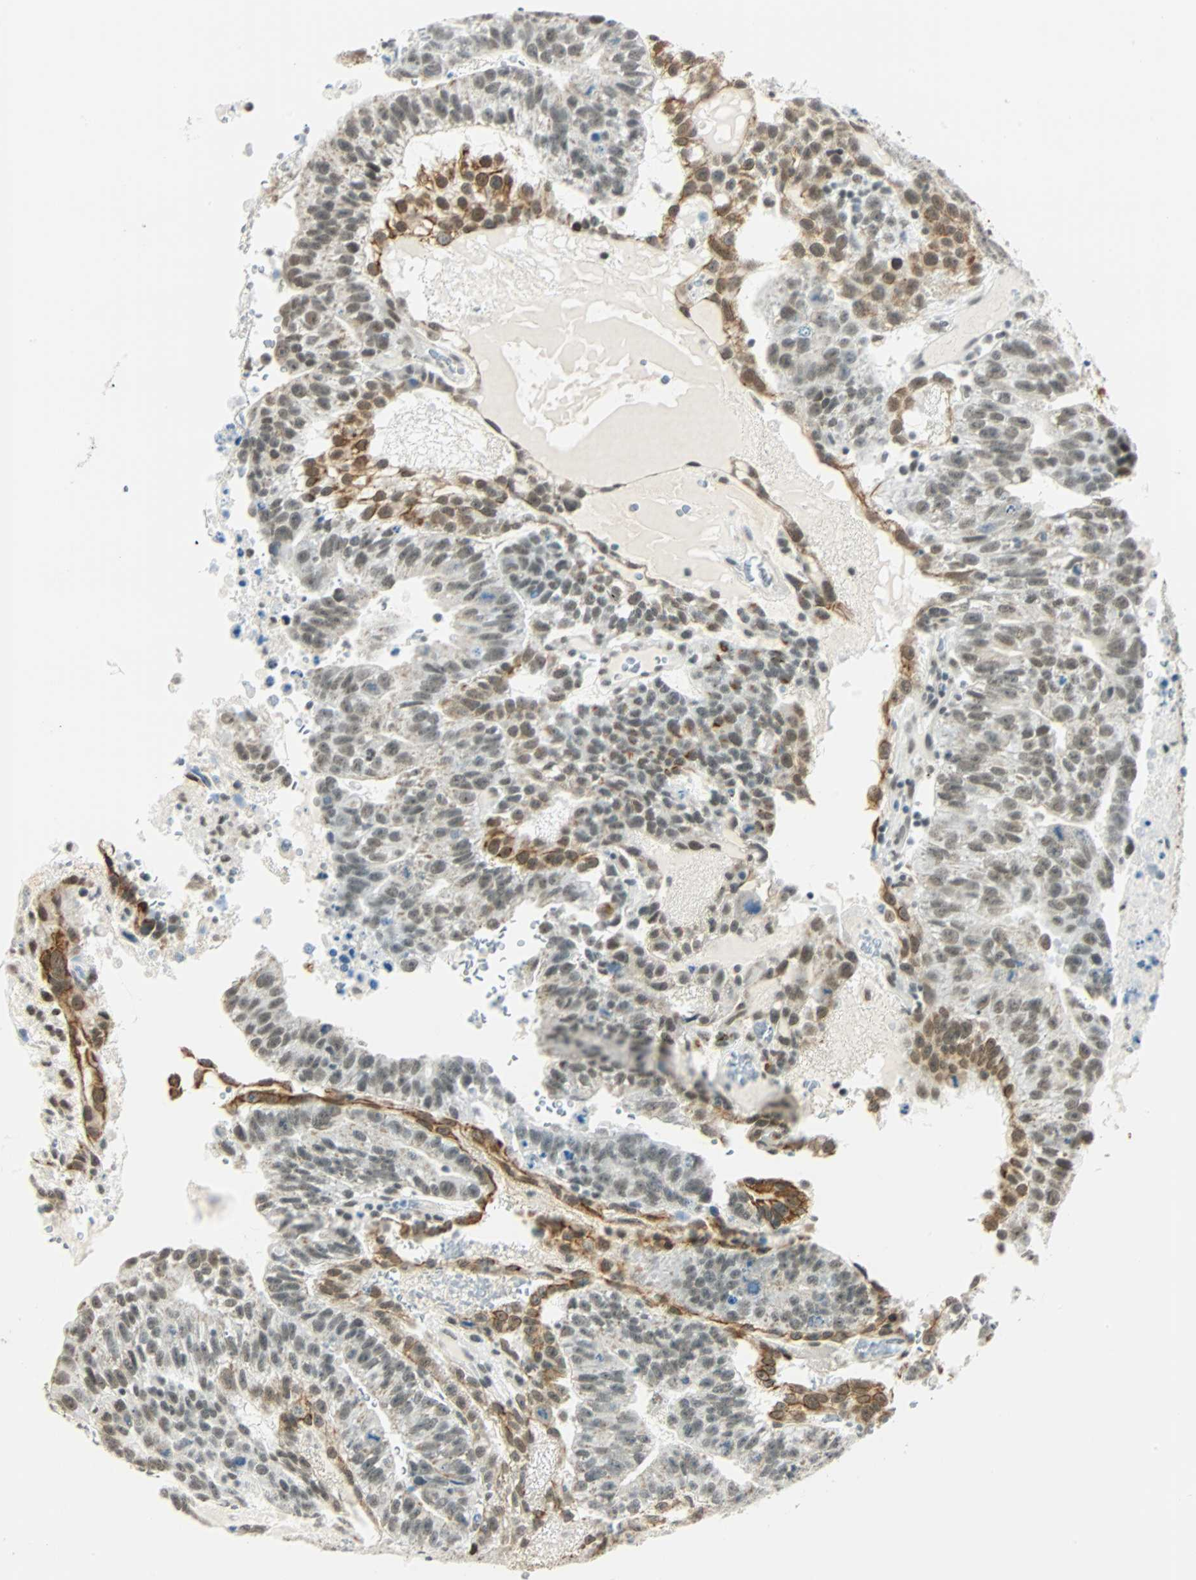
{"staining": {"intensity": "strong", "quantity": "<25%", "location": "cytoplasmic/membranous,nuclear"}, "tissue": "testis cancer", "cell_type": "Tumor cells", "image_type": "cancer", "snomed": [{"axis": "morphology", "description": "Seminoma, NOS"}, {"axis": "morphology", "description": "Carcinoma, Embryonal, NOS"}, {"axis": "topography", "description": "Testis"}], "caption": "This histopathology image exhibits immunohistochemistry staining of testis cancer (seminoma), with medium strong cytoplasmic/membranous and nuclear staining in approximately <25% of tumor cells.", "gene": "NELFE", "patient": {"sex": "male", "age": 52}}